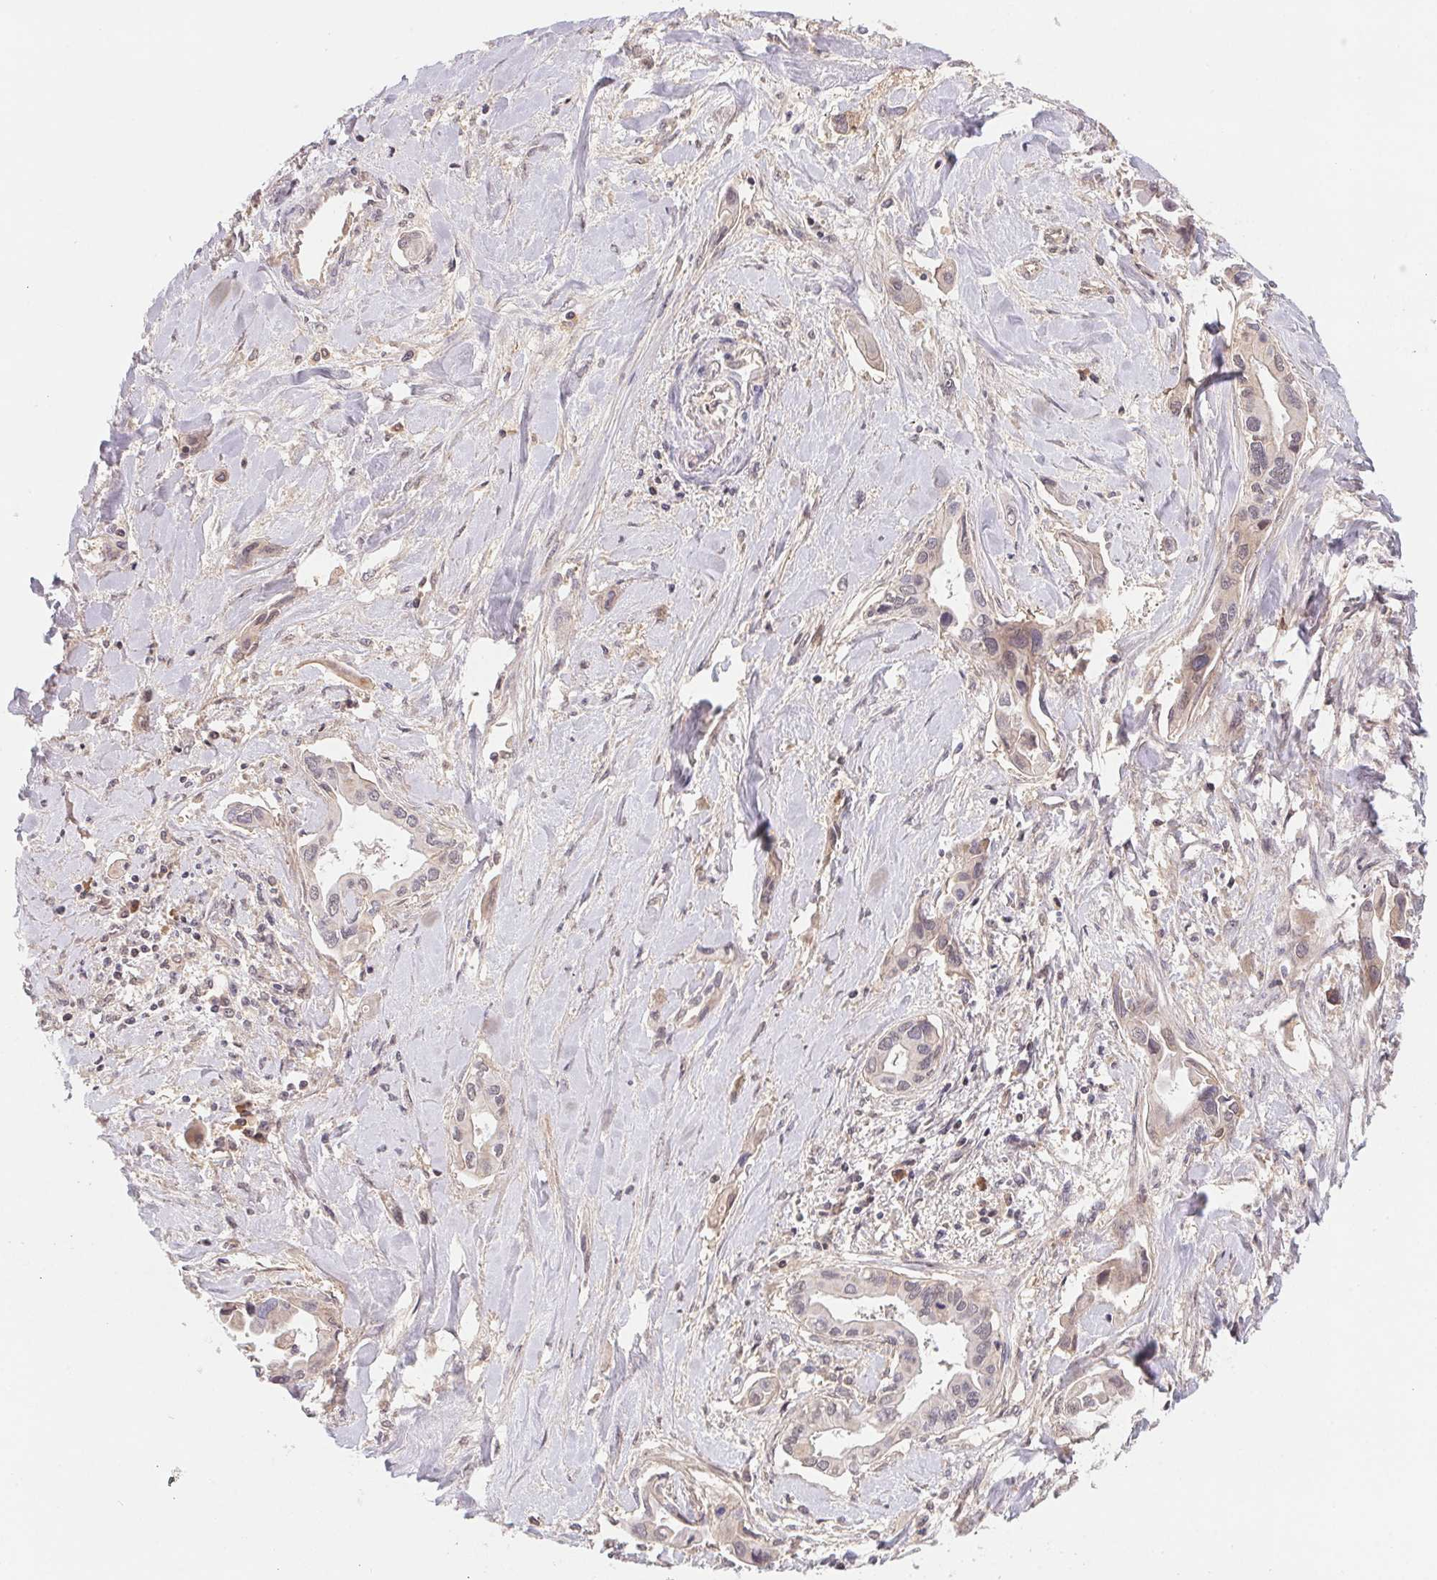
{"staining": {"intensity": "weak", "quantity": "<25%", "location": "cytoplasmic/membranous"}, "tissue": "liver cancer", "cell_type": "Tumor cells", "image_type": "cancer", "snomed": [{"axis": "morphology", "description": "Cholangiocarcinoma"}, {"axis": "topography", "description": "Liver"}], "caption": "Human liver cholangiocarcinoma stained for a protein using immunohistochemistry (IHC) displays no staining in tumor cells.", "gene": "SLC52A2", "patient": {"sex": "female", "age": 64}}